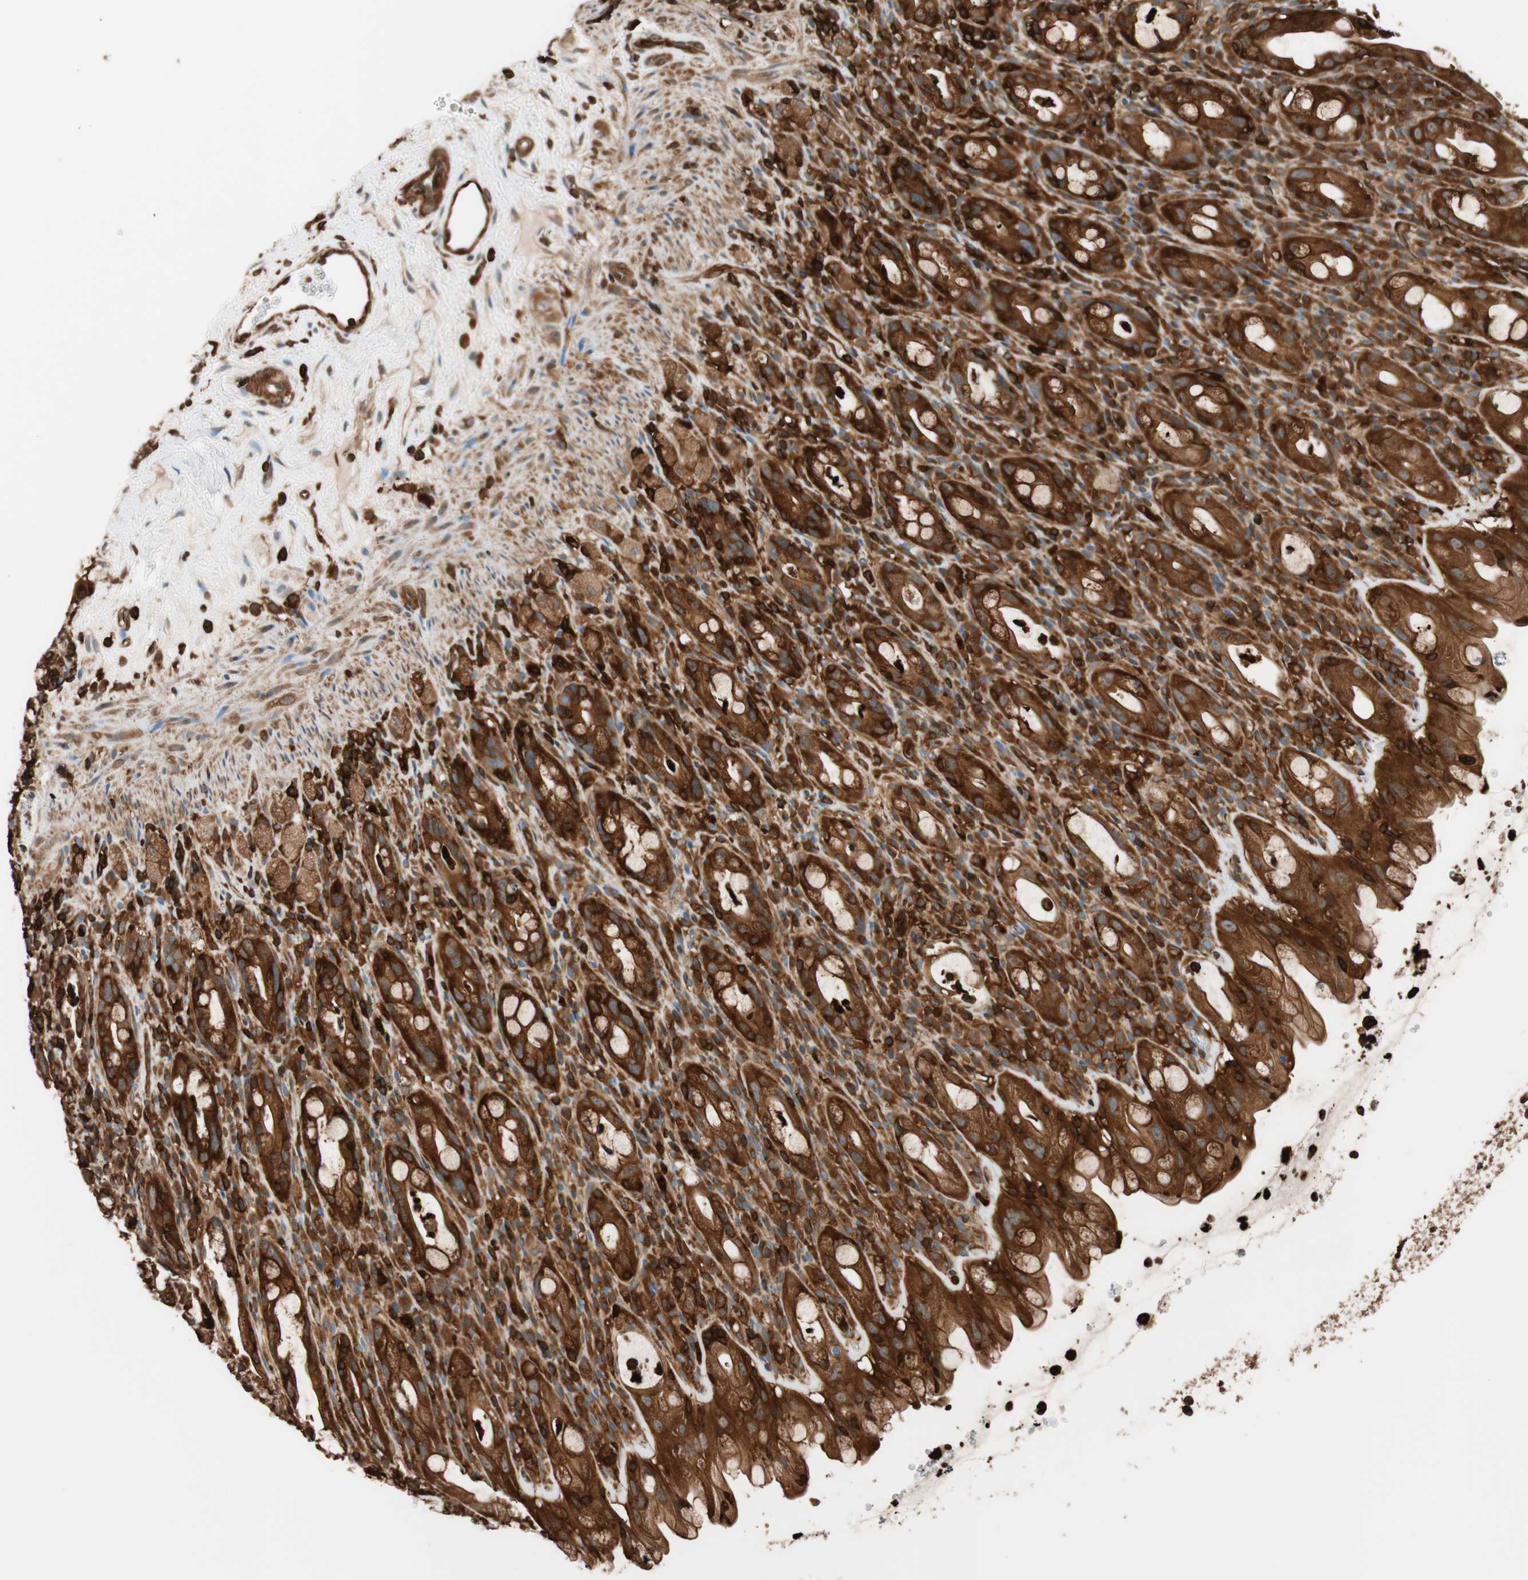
{"staining": {"intensity": "strong", "quantity": ">75%", "location": "cytoplasmic/membranous"}, "tissue": "rectum", "cell_type": "Glandular cells", "image_type": "normal", "snomed": [{"axis": "morphology", "description": "Normal tissue, NOS"}, {"axis": "topography", "description": "Rectum"}], "caption": "Rectum stained with IHC demonstrates strong cytoplasmic/membranous staining in approximately >75% of glandular cells. (DAB (3,3'-diaminobenzidine) IHC with brightfield microscopy, high magnification).", "gene": "VASP", "patient": {"sex": "male", "age": 44}}